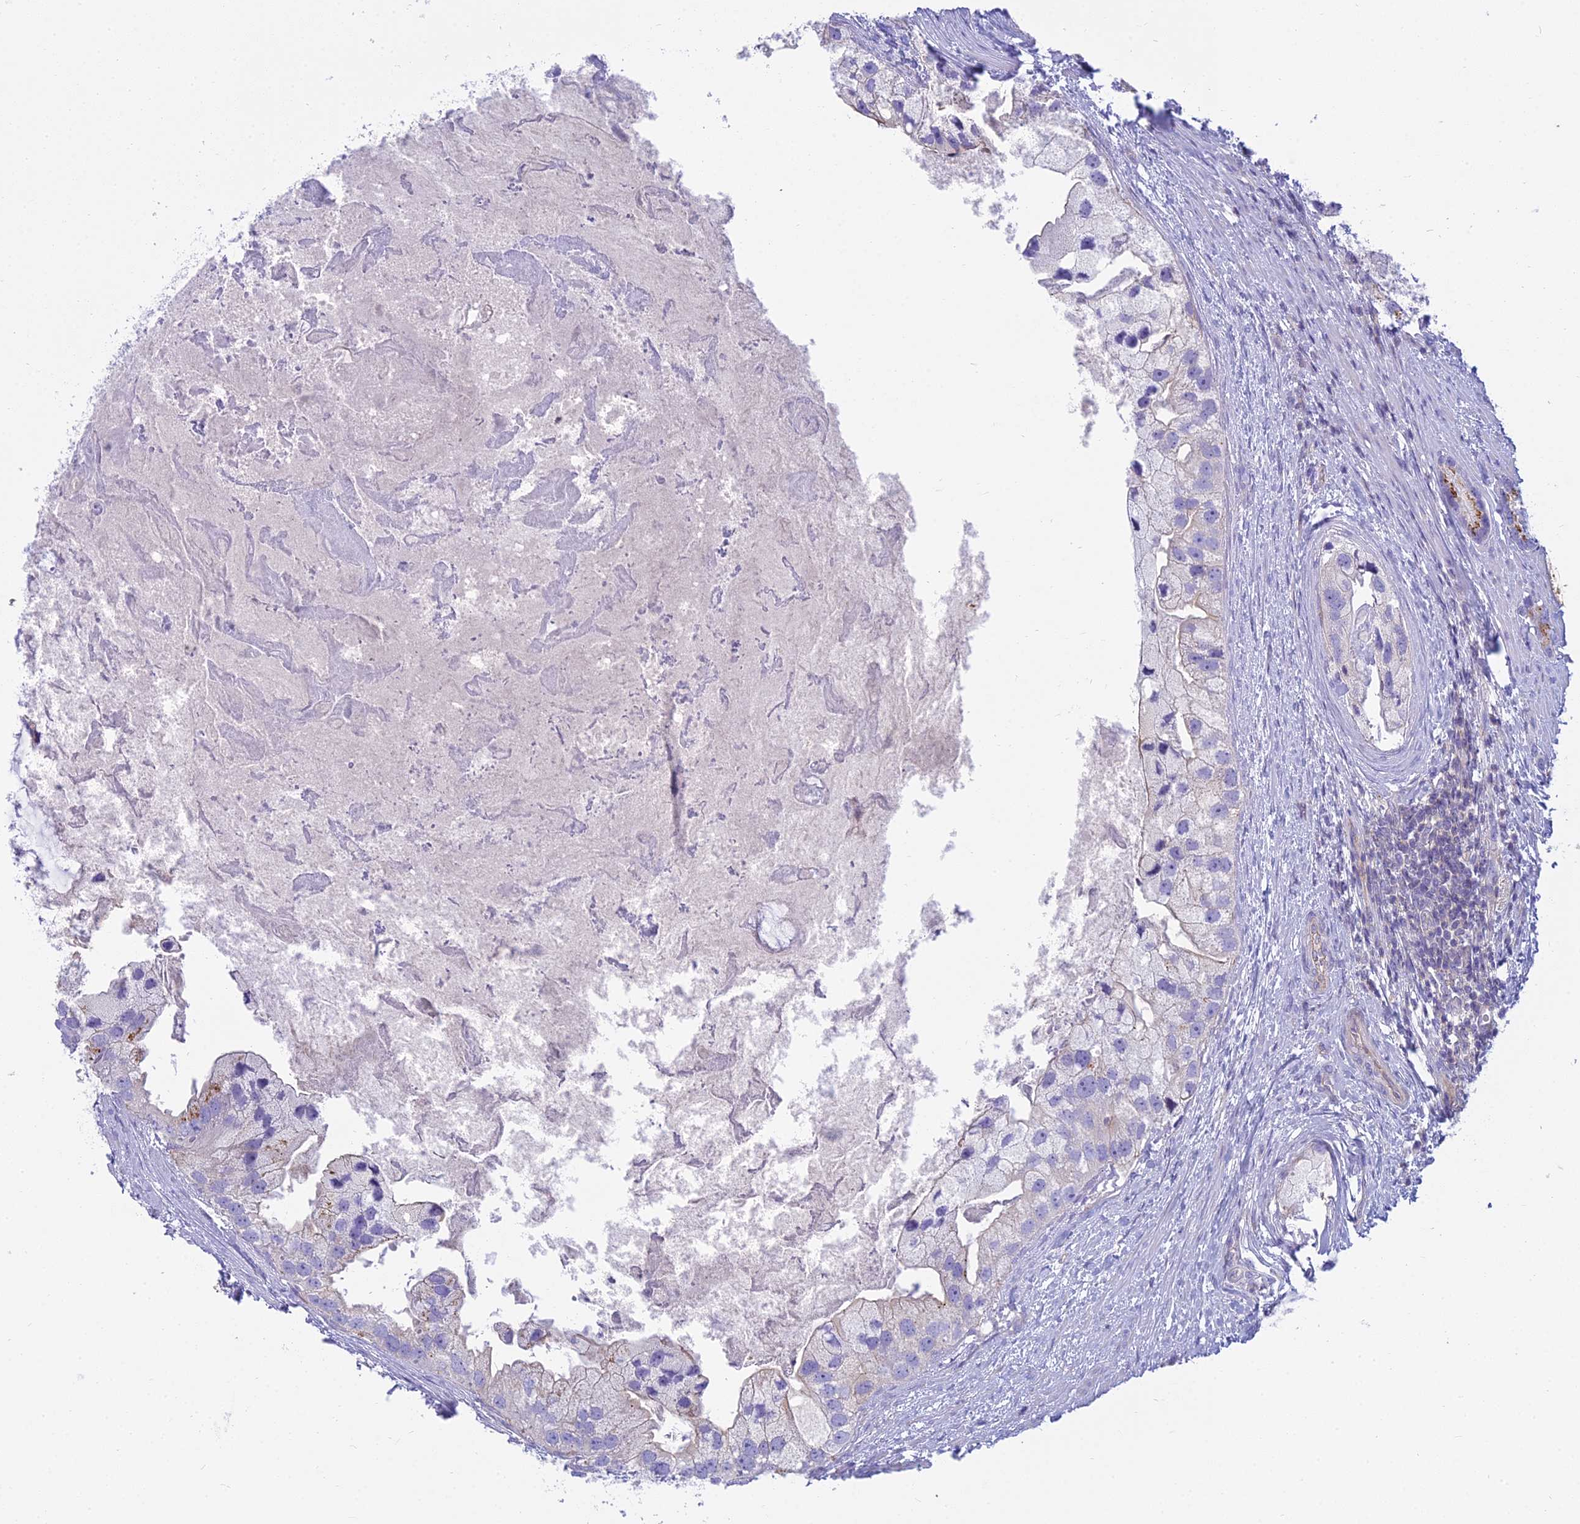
{"staining": {"intensity": "negative", "quantity": "none", "location": "none"}, "tissue": "prostate cancer", "cell_type": "Tumor cells", "image_type": "cancer", "snomed": [{"axis": "morphology", "description": "Adenocarcinoma, High grade"}, {"axis": "topography", "description": "Prostate"}], "caption": "A high-resolution photomicrograph shows immunohistochemistry (IHC) staining of high-grade adenocarcinoma (prostate), which reveals no significant staining in tumor cells.", "gene": "SMIM24", "patient": {"sex": "male", "age": 62}}